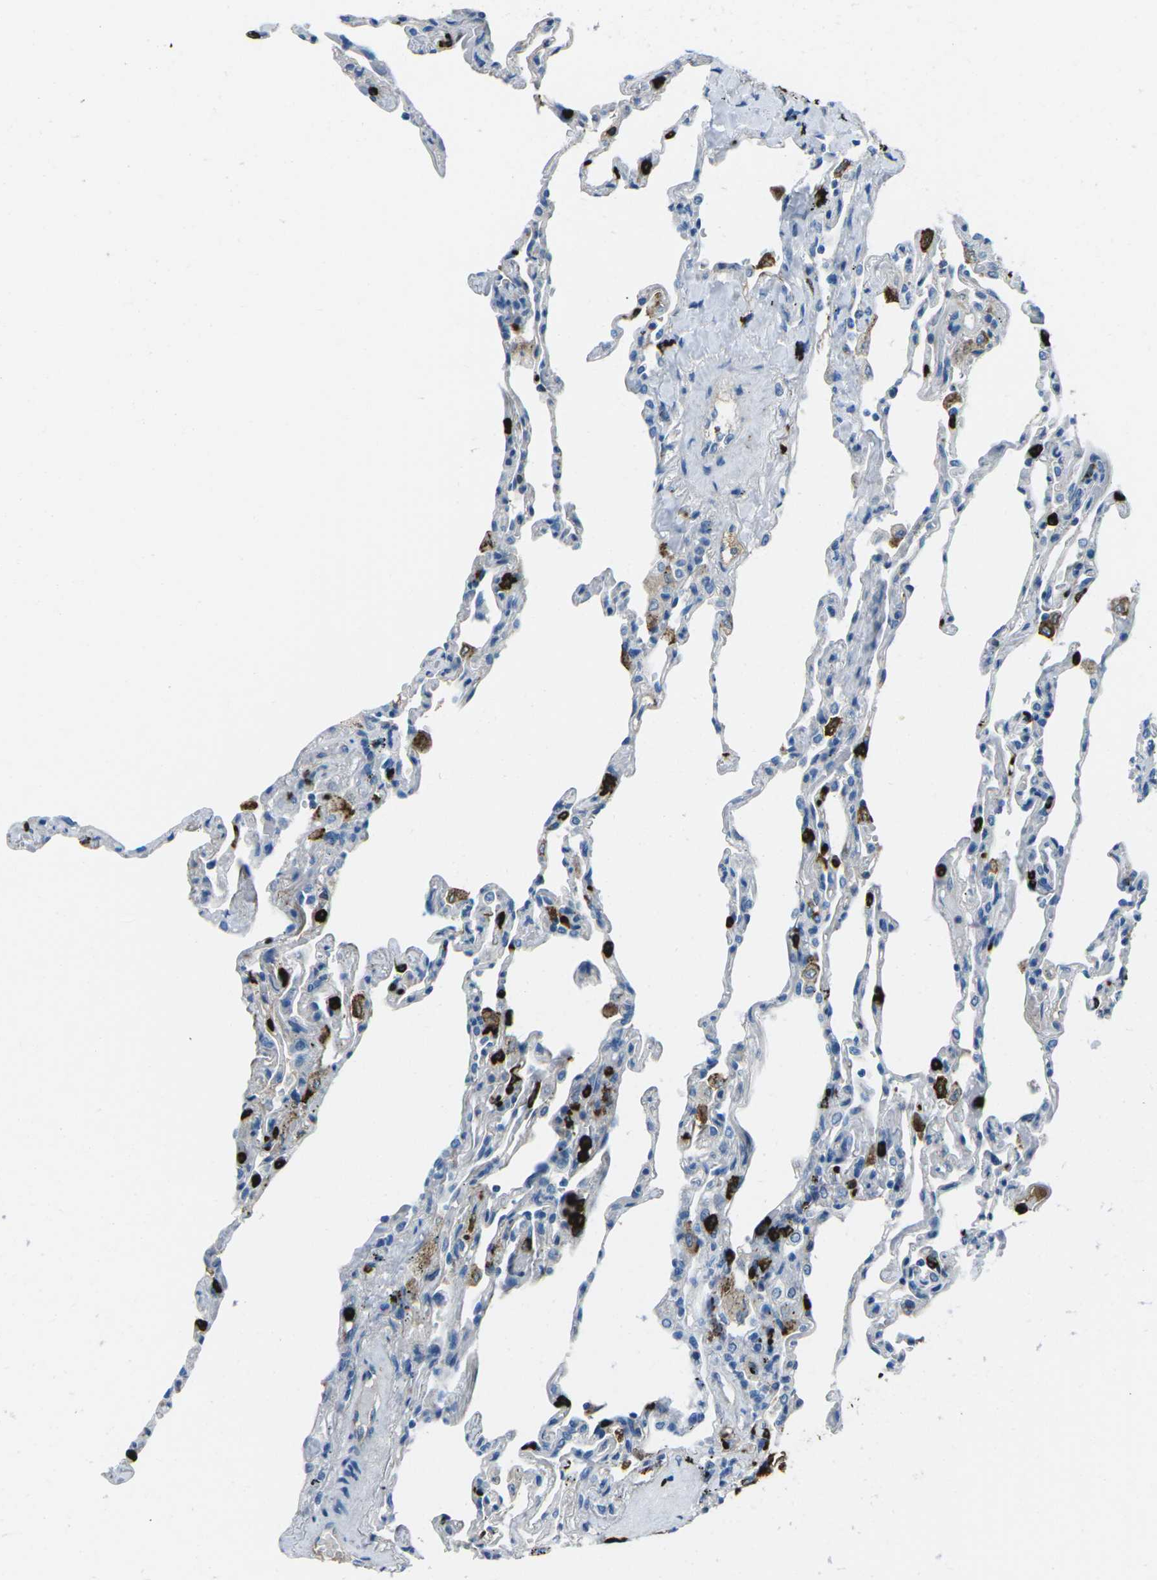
{"staining": {"intensity": "moderate", "quantity": "25%-75%", "location": "cytoplasmic/membranous"}, "tissue": "lung", "cell_type": "Alveolar cells", "image_type": "normal", "snomed": [{"axis": "morphology", "description": "Normal tissue, NOS"}, {"axis": "topography", "description": "Lung"}], "caption": "DAB immunohistochemical staining of unremarkable lung exhibits moderate cytoplasmic/membranous protein positivity in approximately 25%-75% of alveolar cells.", "gene": "FCN1", "patient": {"sex": "male", "age": 59}}